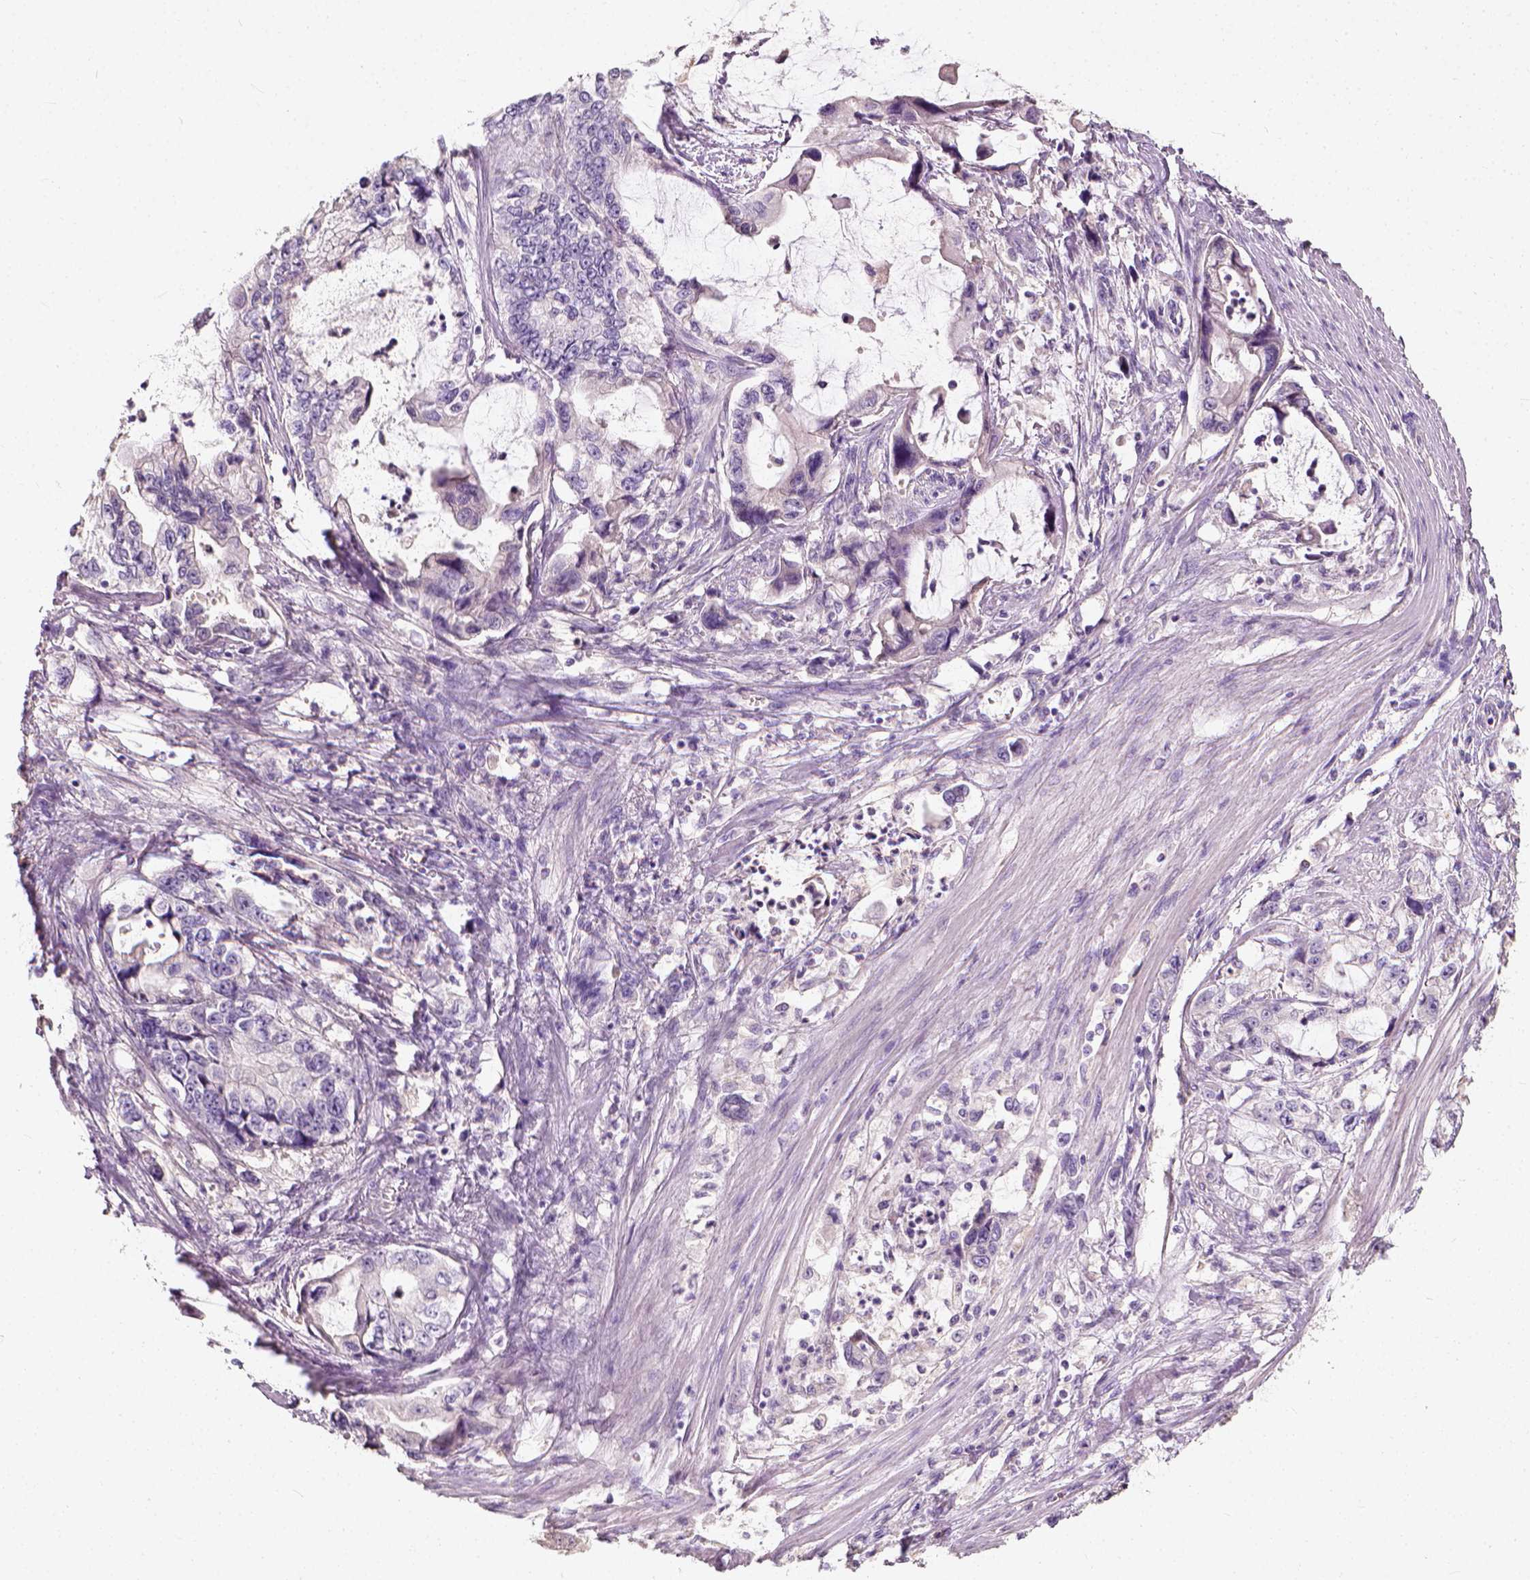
{"staining": {"intensity": "negative", "quantity": "none", "location": "none"}, "tissue": "stomach cancer", "cell_type": "Tumor cells", "image_type": "cancer", "snomed": [{"axis": "morphology", "description": "Adenocarcinoma, NOS"}, {"axis": "topography", "description": "Pancreas"}, {"axis": "topography", "description": "Stomach, upper"}, {"axis": "topography", "description": "Stomach"}], "caption": "Immunohistochemical staining of human adenocarcinoma (stomach) reveals no significant staining in tumor cells. (Immunohistochemistry (ihc), brightfield microscopy, high magnification).", "gene": "DHCR24", "patient": {"sex": "male", "age": 77}}